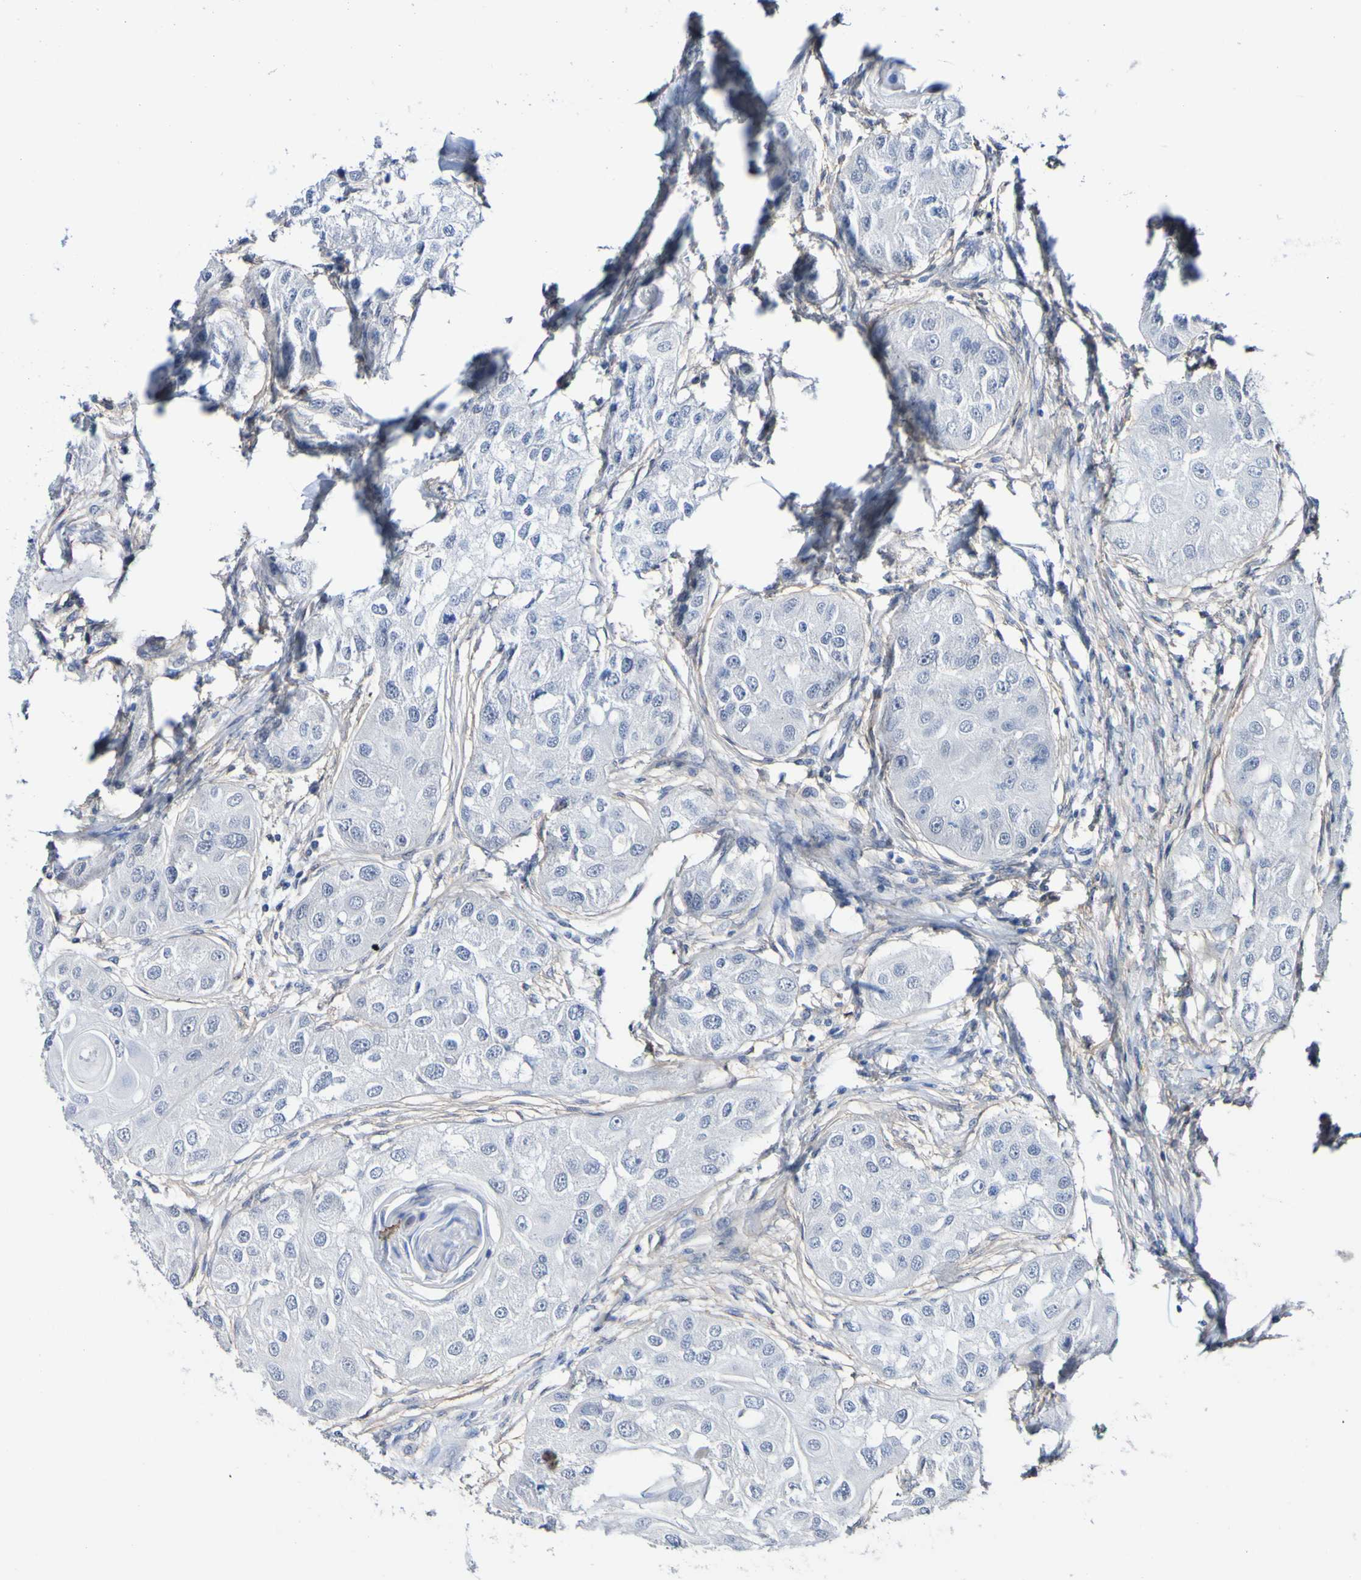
{"staining": {"intensity": "negative", "quantity": "none", "location": "none"}, "tissue": "head and neck cancer", "cell_type": "Tumor cells", "image_type": "cancer", "snomed": [{"axis": "morphology", "description": "Normal tissue, NOS"}, {"axis": "morphology", "description": "Squamous cell carcinoma, NOS"}, {"axis": "topography", "description": "Skeletal muscle"}, {"axis": "topography", "description": "Head-Neck"}], "caption": "This is an immunohistochemistry histopathology image of human head and neck squamous cell carcinoma. There is no expression in tumor cells.", "gene": "SGCB", "patient": {"sex": "male", "age": 51}}